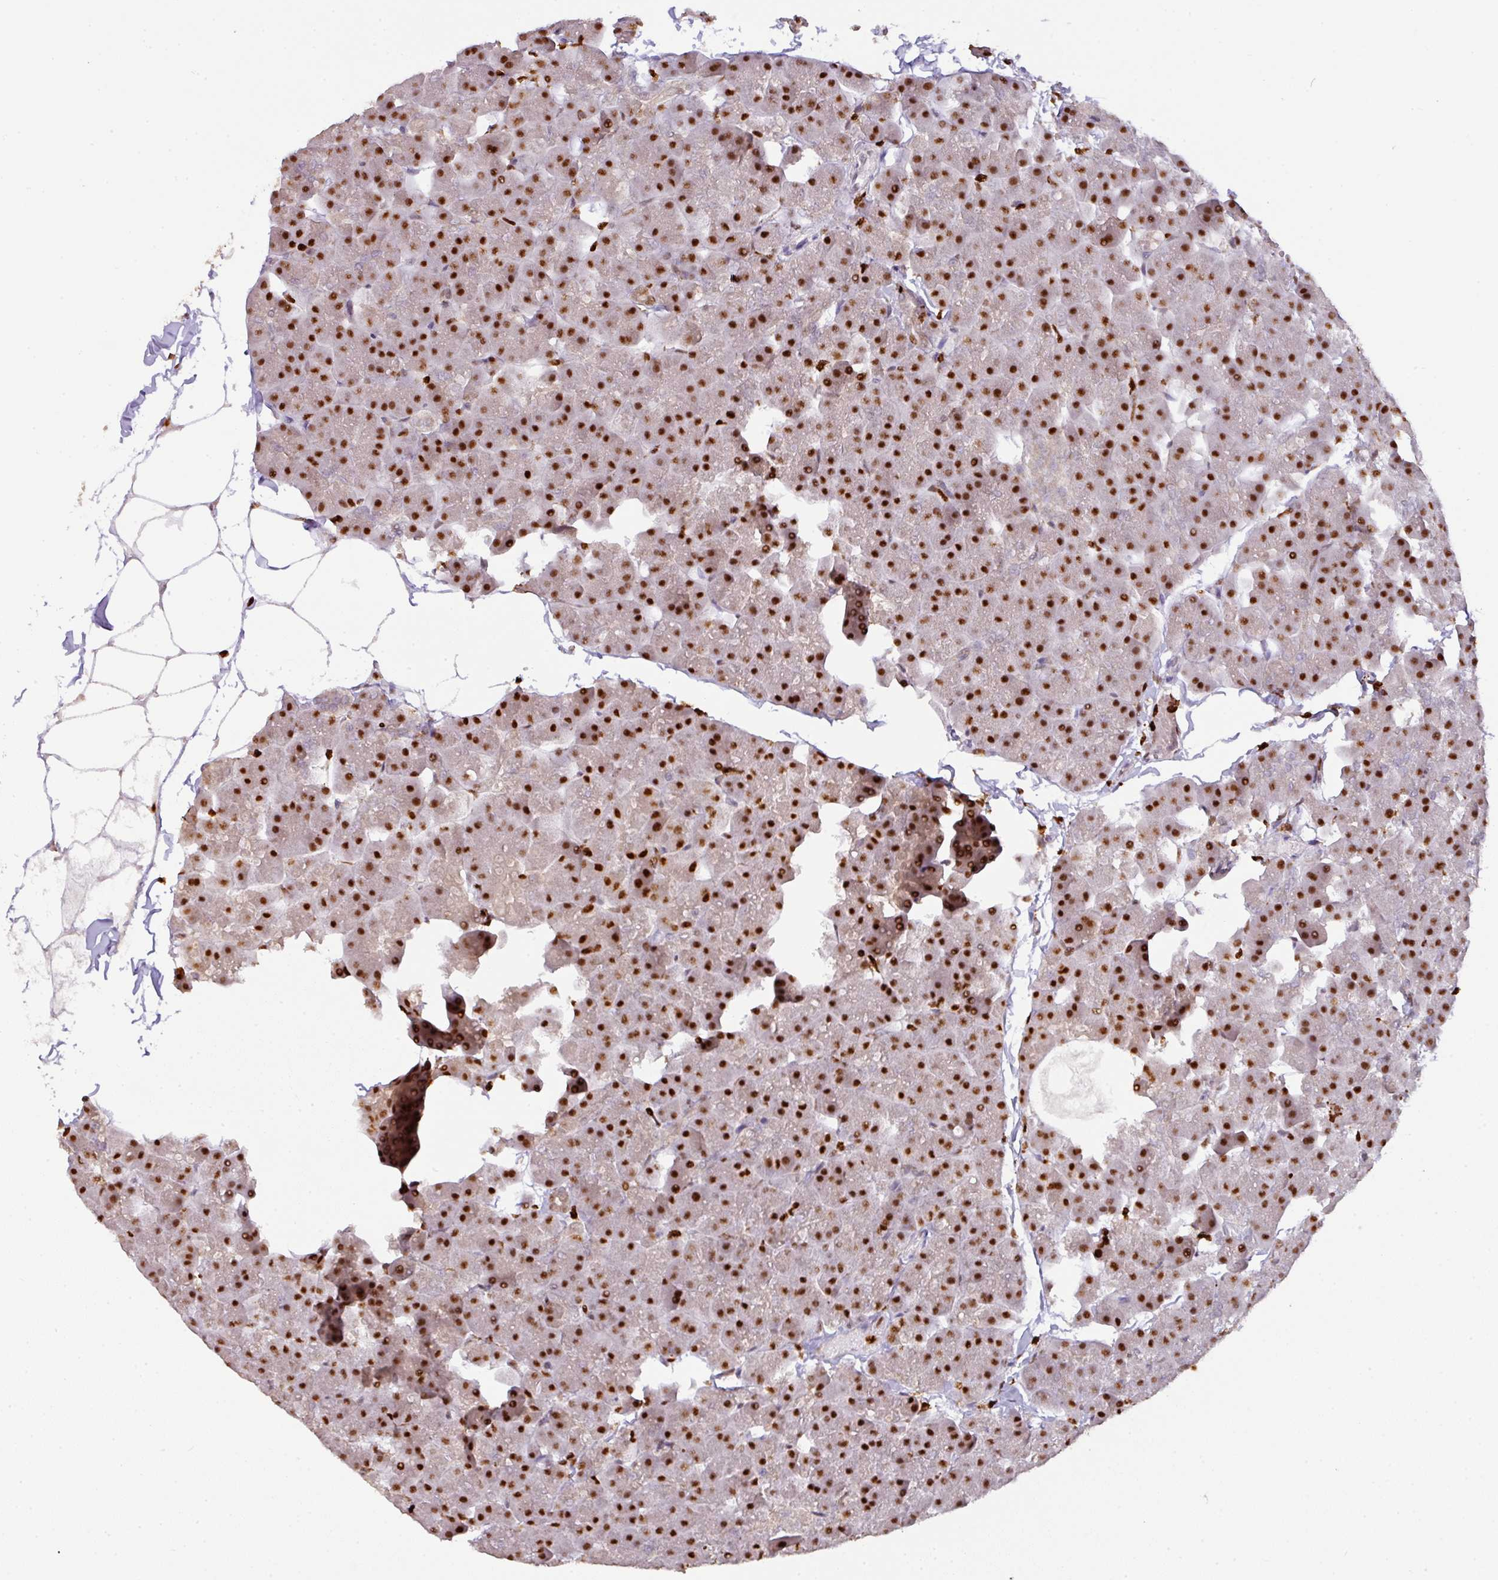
{"staining": {"intensity": "strong", "quantity": ">75%", "location": "nuclear"}, "tissue": "pancreas", "cell_type": "Exocrine glandular cells", "image_type": "normal", "snomed": [{"axis": "morphology", "description": "Normal tissue, NOS"}, {"axis": "topography", "description": "Pancreas"}], "caption": "Protein analysis of normal pancreas shows strong nuclear expression in approximately >75% of exocrine glandular cells. (IHC, brightfield microscopy, high magnification).", "gene": "SAMHD1", "patient": {"sex": "male", "age": 35}}